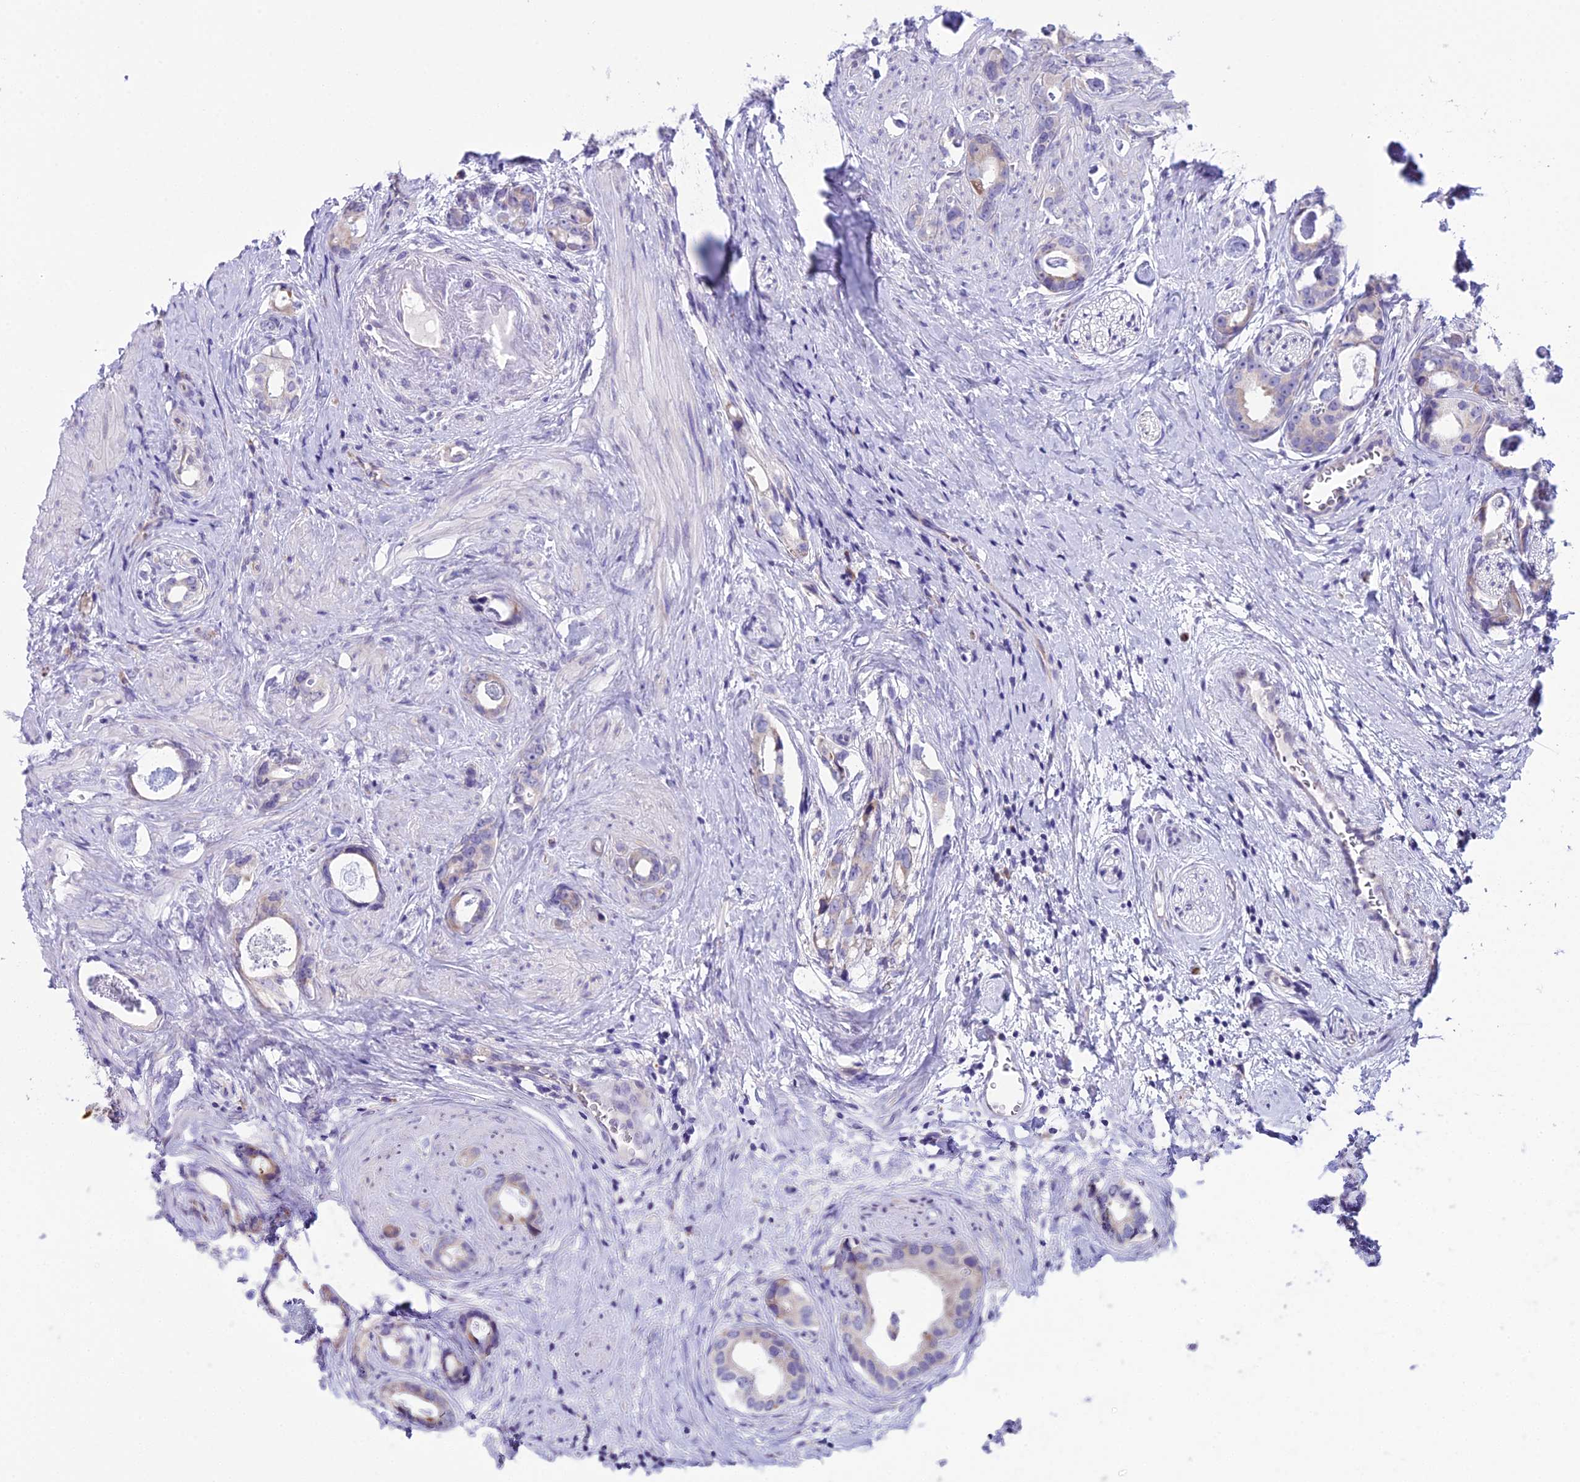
{"staining": {"intensity": "weak", "quantity": "<25%", "location": "cytoplasmic/membranous"}, "tissue": "prostate cancer", "cell_type": "Tumor cells", "image_type": "cancer", "snomed": [{"axis": "morphology", "description": "Adenocarcinoma, Low grade"}, {"axis": "topography", "description": "Prostate"}], "caption": "Prostate cancer (adenocarcinoma (low-grade)) was stained to show a protein in brown. There is no significant staining in tumor cells.", "gene": "RPS26", "patient": {"sex": "male", "age": 63}}